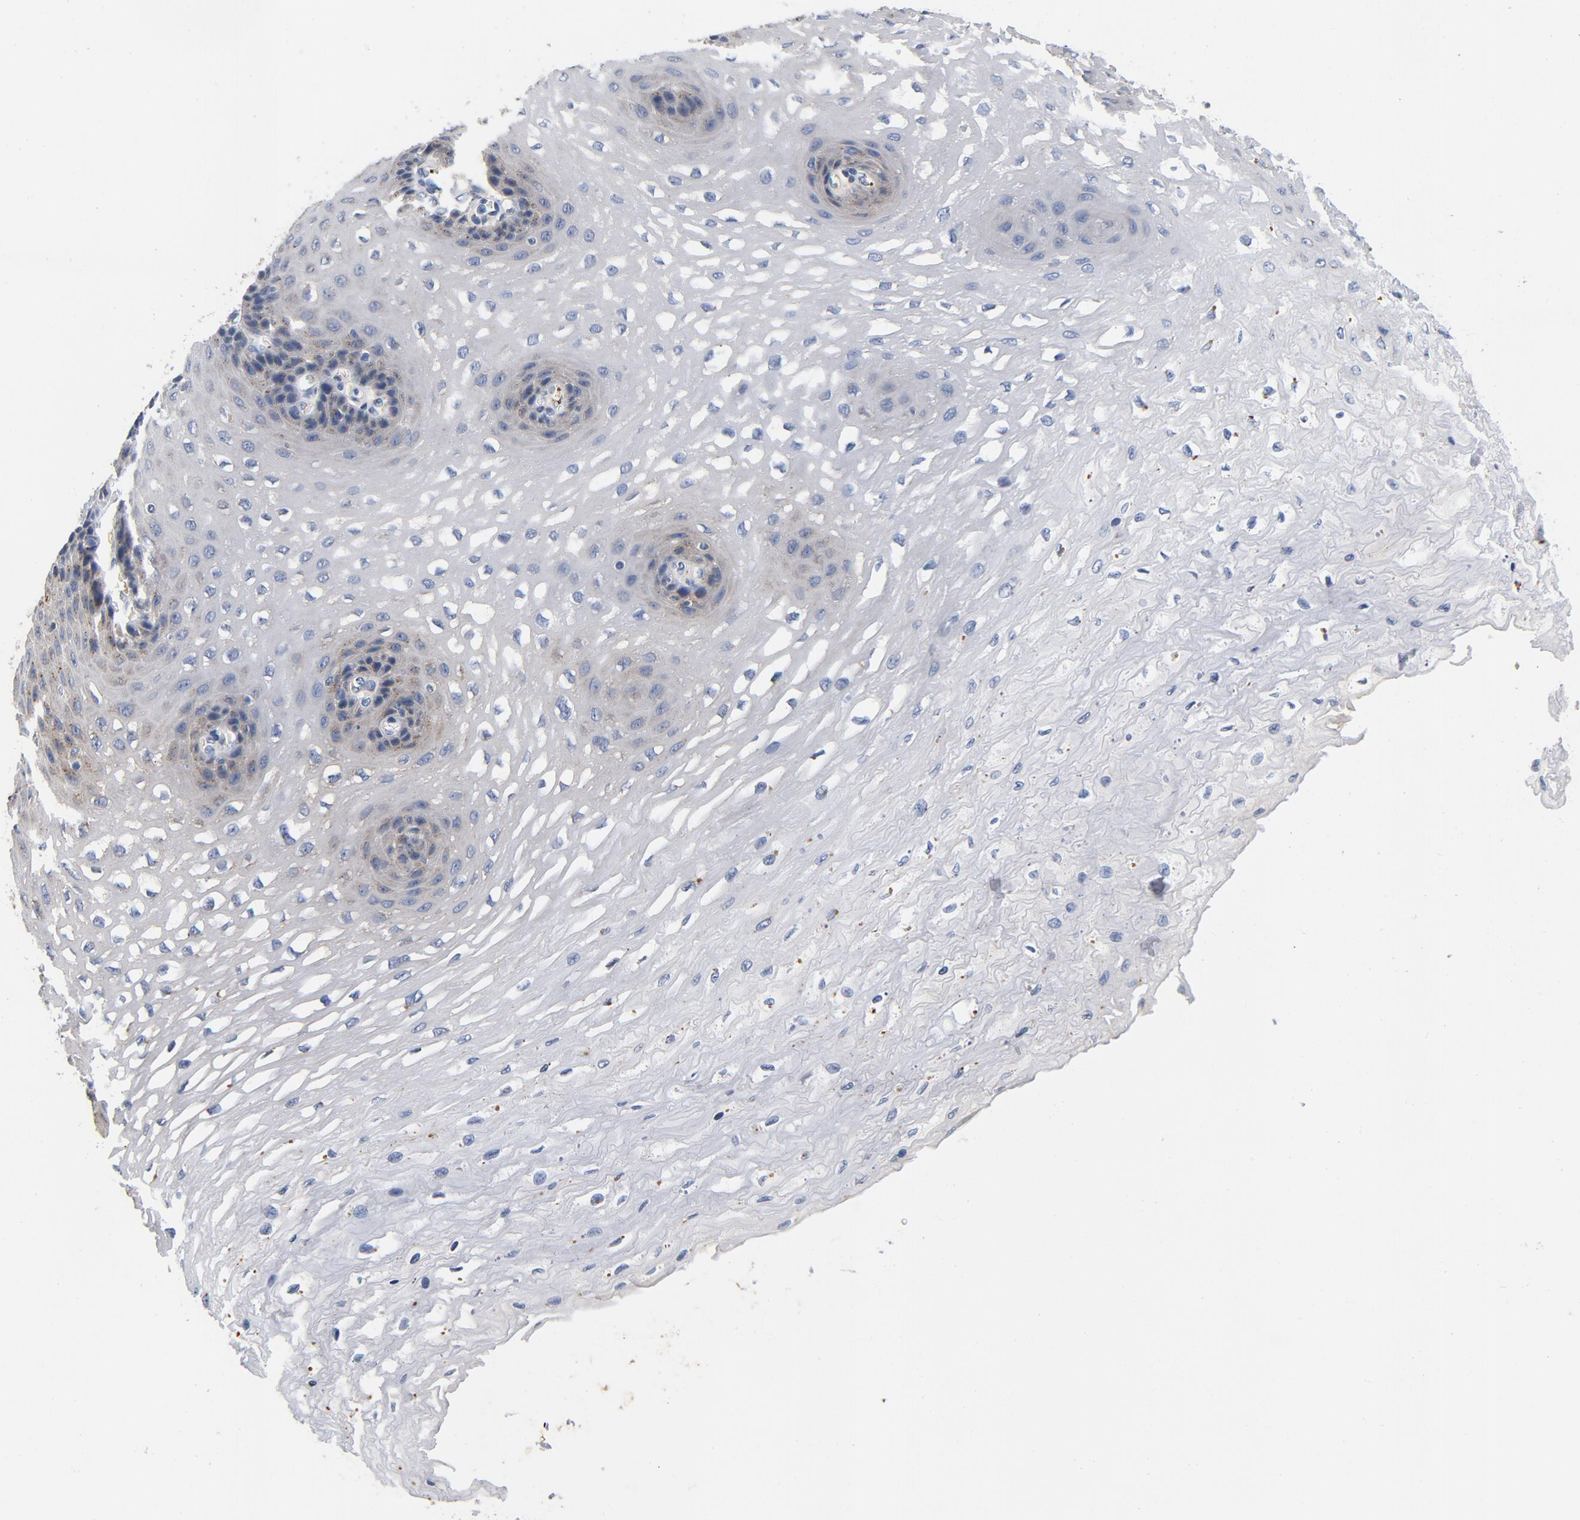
{"staining": {"intensity": "negative", "quantity": "none", "location": "none"}, "tissue": "esophagus", "cell_type": "Squamous epithelial cells", "image_type": "normal", "snomed": [{"axis": "morphology", "description": "Normal tissue, NOS"}, {"axis": "topography", "description": "Esophagus"}], "caption": "Immunohistochemistry of benign human esophagus reveals no staining in squamous epithelial cells. (IHC, brightfield microscopy, high magnification).", "gene": "LMAN2", "patient": {"sex": "female", "age": 72}}